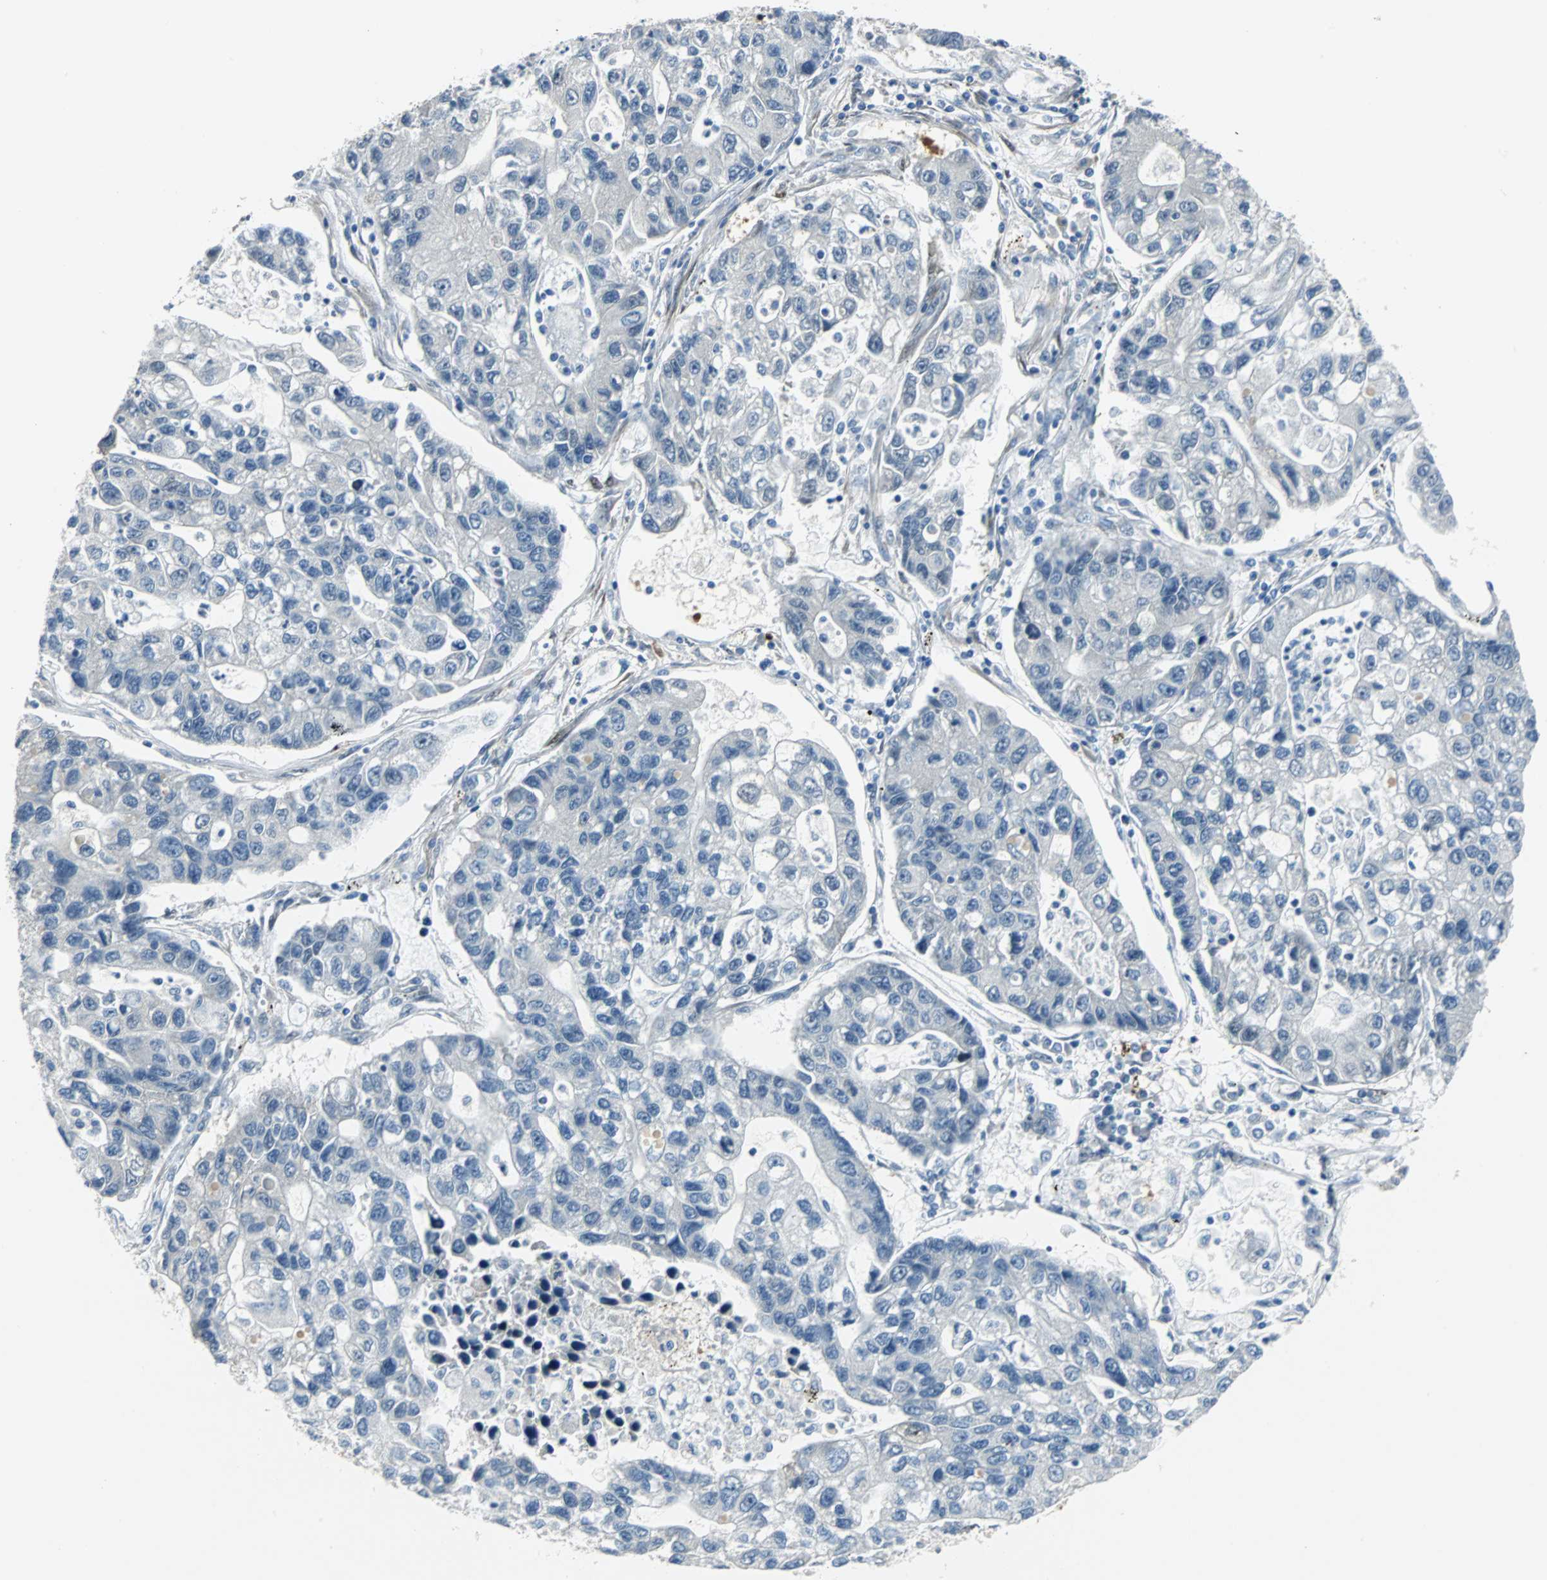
{"staining": {"intensity": "negative", "quantity": "none", "location": "none"}, "tissue": "lung cancer", "cell_type": "Tumor cells", "image_type": "cancer", "snomed": [{"axis": "morphology", "description": "Adenocarcinoma, NOS"}, {"axis": "topography", "description": "Lung"}], "caption": "Immunohistochemical staining of human lung adenocarcinoma exhibits no significant staining in tumor cells.", "gene": "FHL2", "patient": {"sex": "female", "age": 51}}